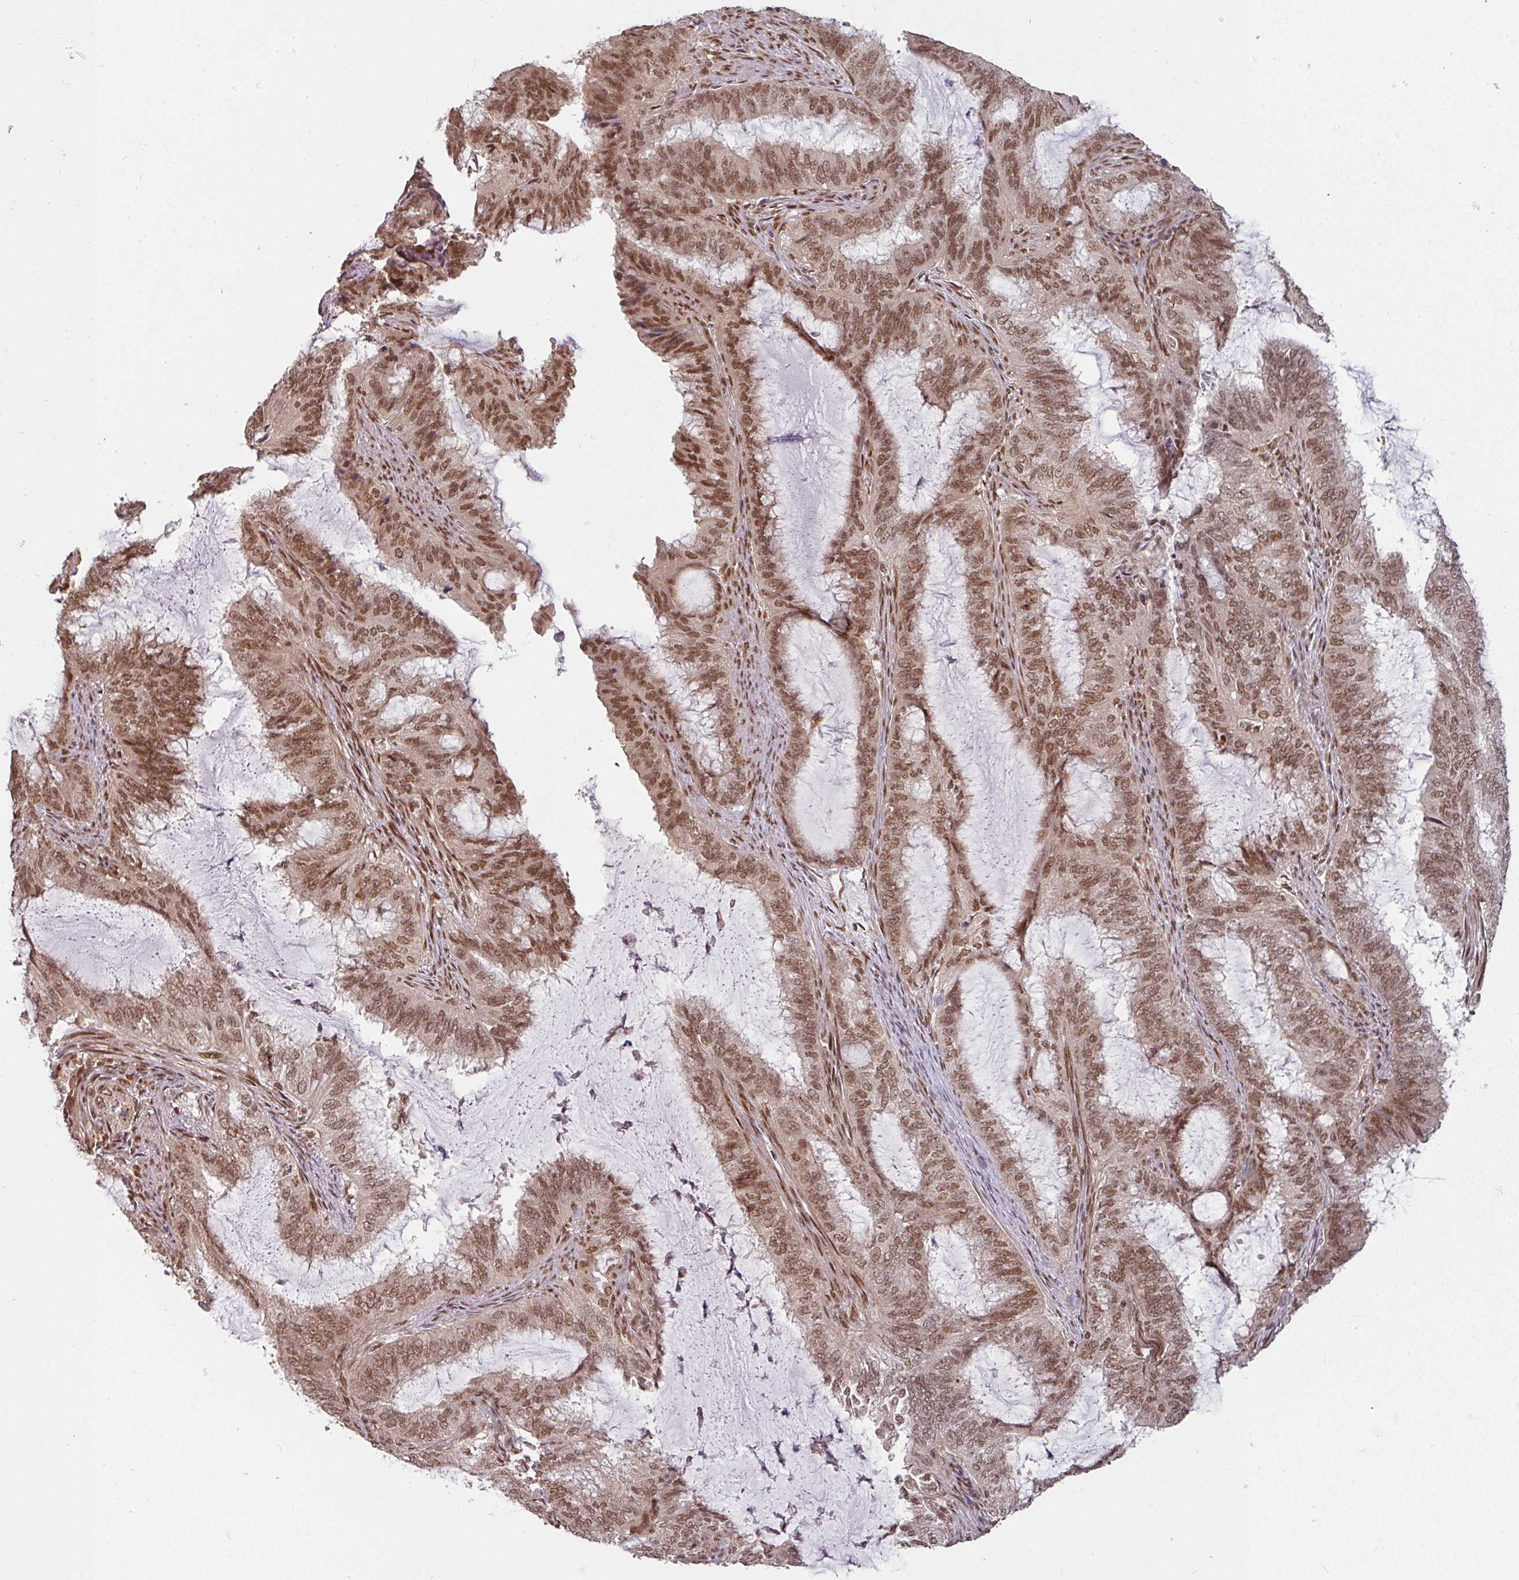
{"staining": {"intensity": "moderate", "quantity": ">75%", "location": "nuclear"}, "tissue": "endometrial cancer", "cell_type": "Tumor cells", "image_type": "cancer", "snomed": [{"axis": "morphology", "description": "Adenocarcinoma, NOS"}, {"axis": "topography", "description": "Endometrium"}], "caption": "There is medium levels of moderate nuclear staining in tumor cells of endometrial cancer (adenocarcinoma), as demonstrated by immunohistochemical staining (brown color).", "gene": "SIK3", "patient": {"sex": "female", "age": 51}}